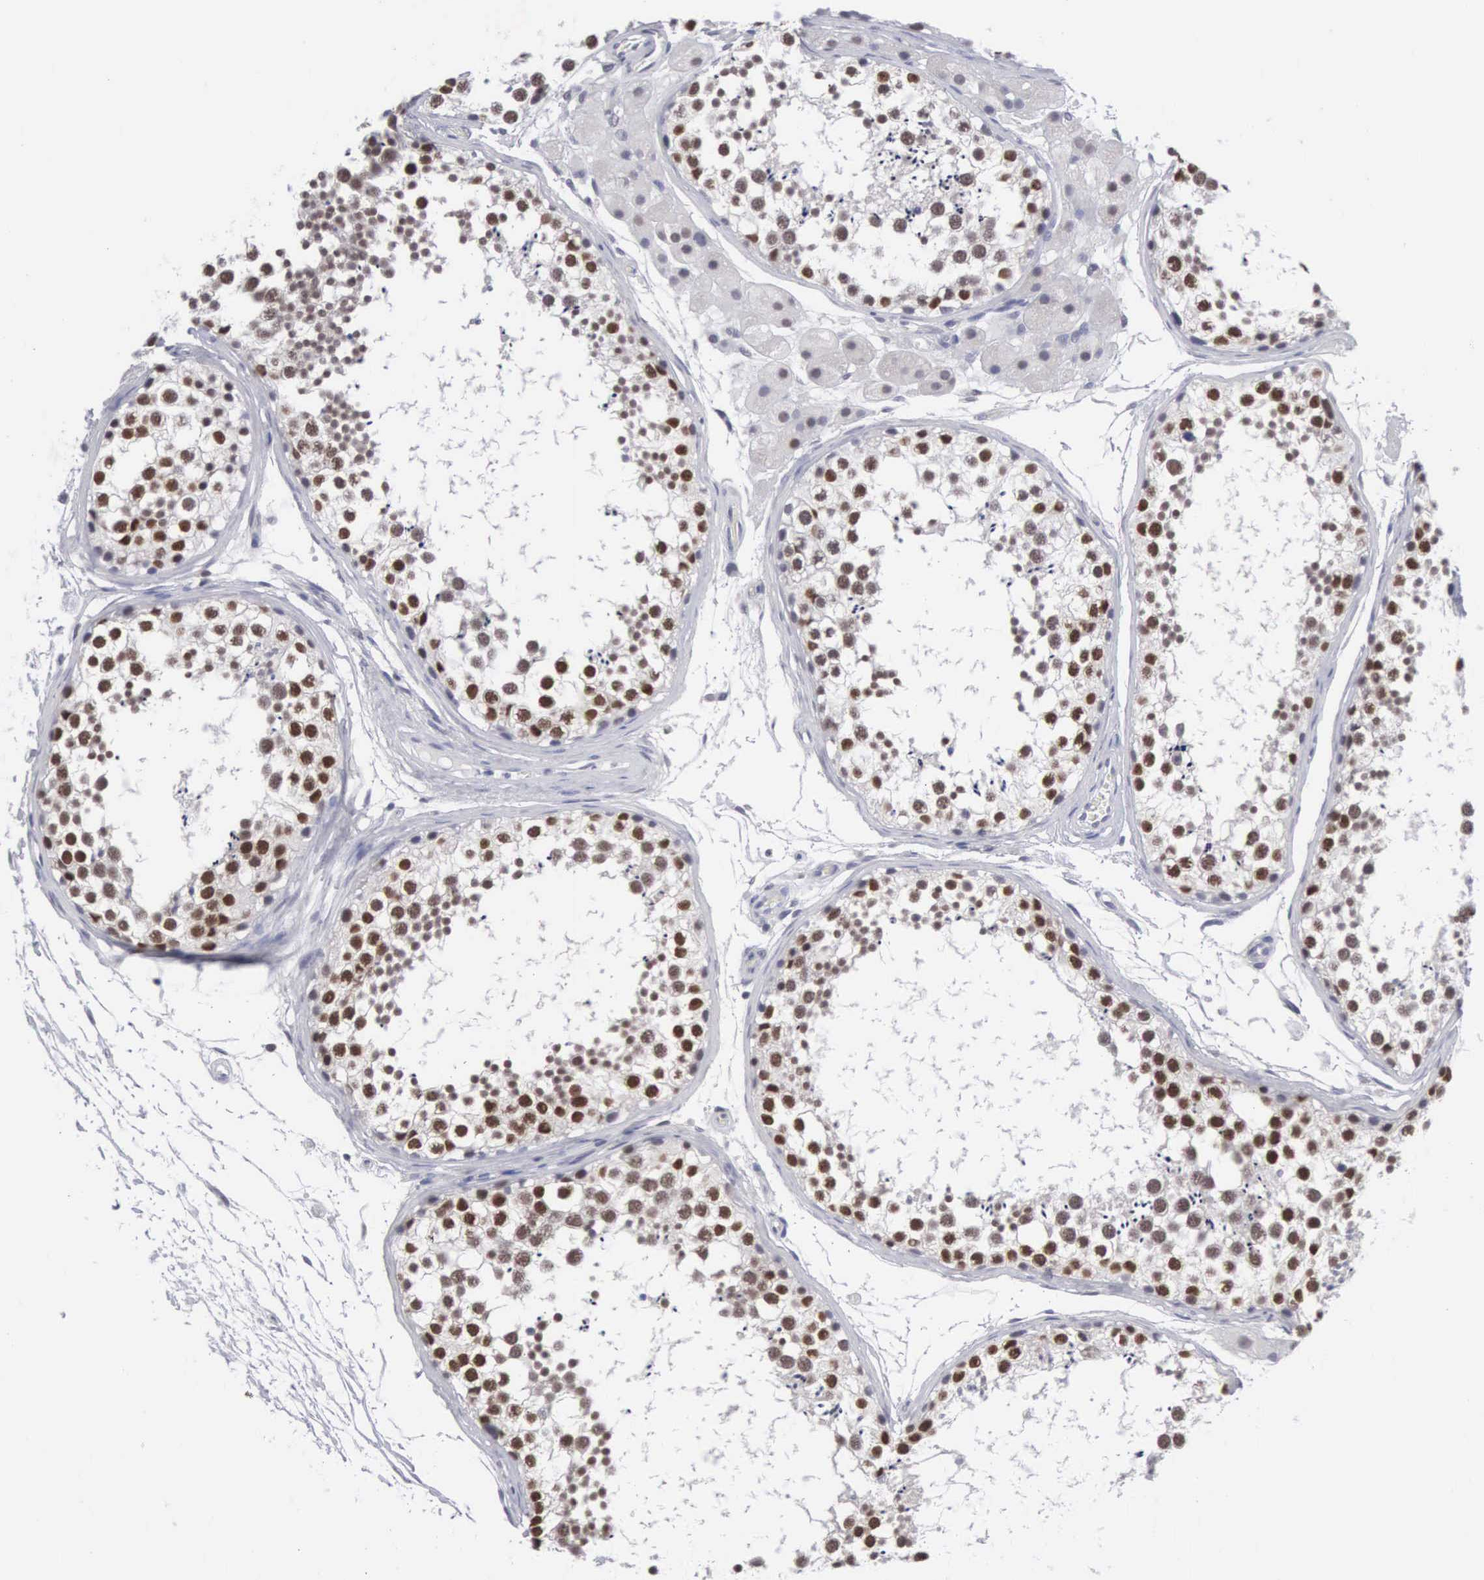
{"staining": {"intensity": "strong", "quantity": ">75%", "location": "nuclear"}, "tissue": "testis", "cell_type": "Cells in seminiferous ducts", "image_type": "normal", "snomed": [{"axis": "morphology", "description": "Normal tissue, NOS"}, {"axis": "topography", "description": "Testis"}], "caption": "Approximately >75% of cells in seminiferous ducts in normal human testis show strong nuclear protein positivity as visualized by brown immunohistochemical staining.", "gene": "MNAT1", "patient": {"sex": "male", "age": 57}}